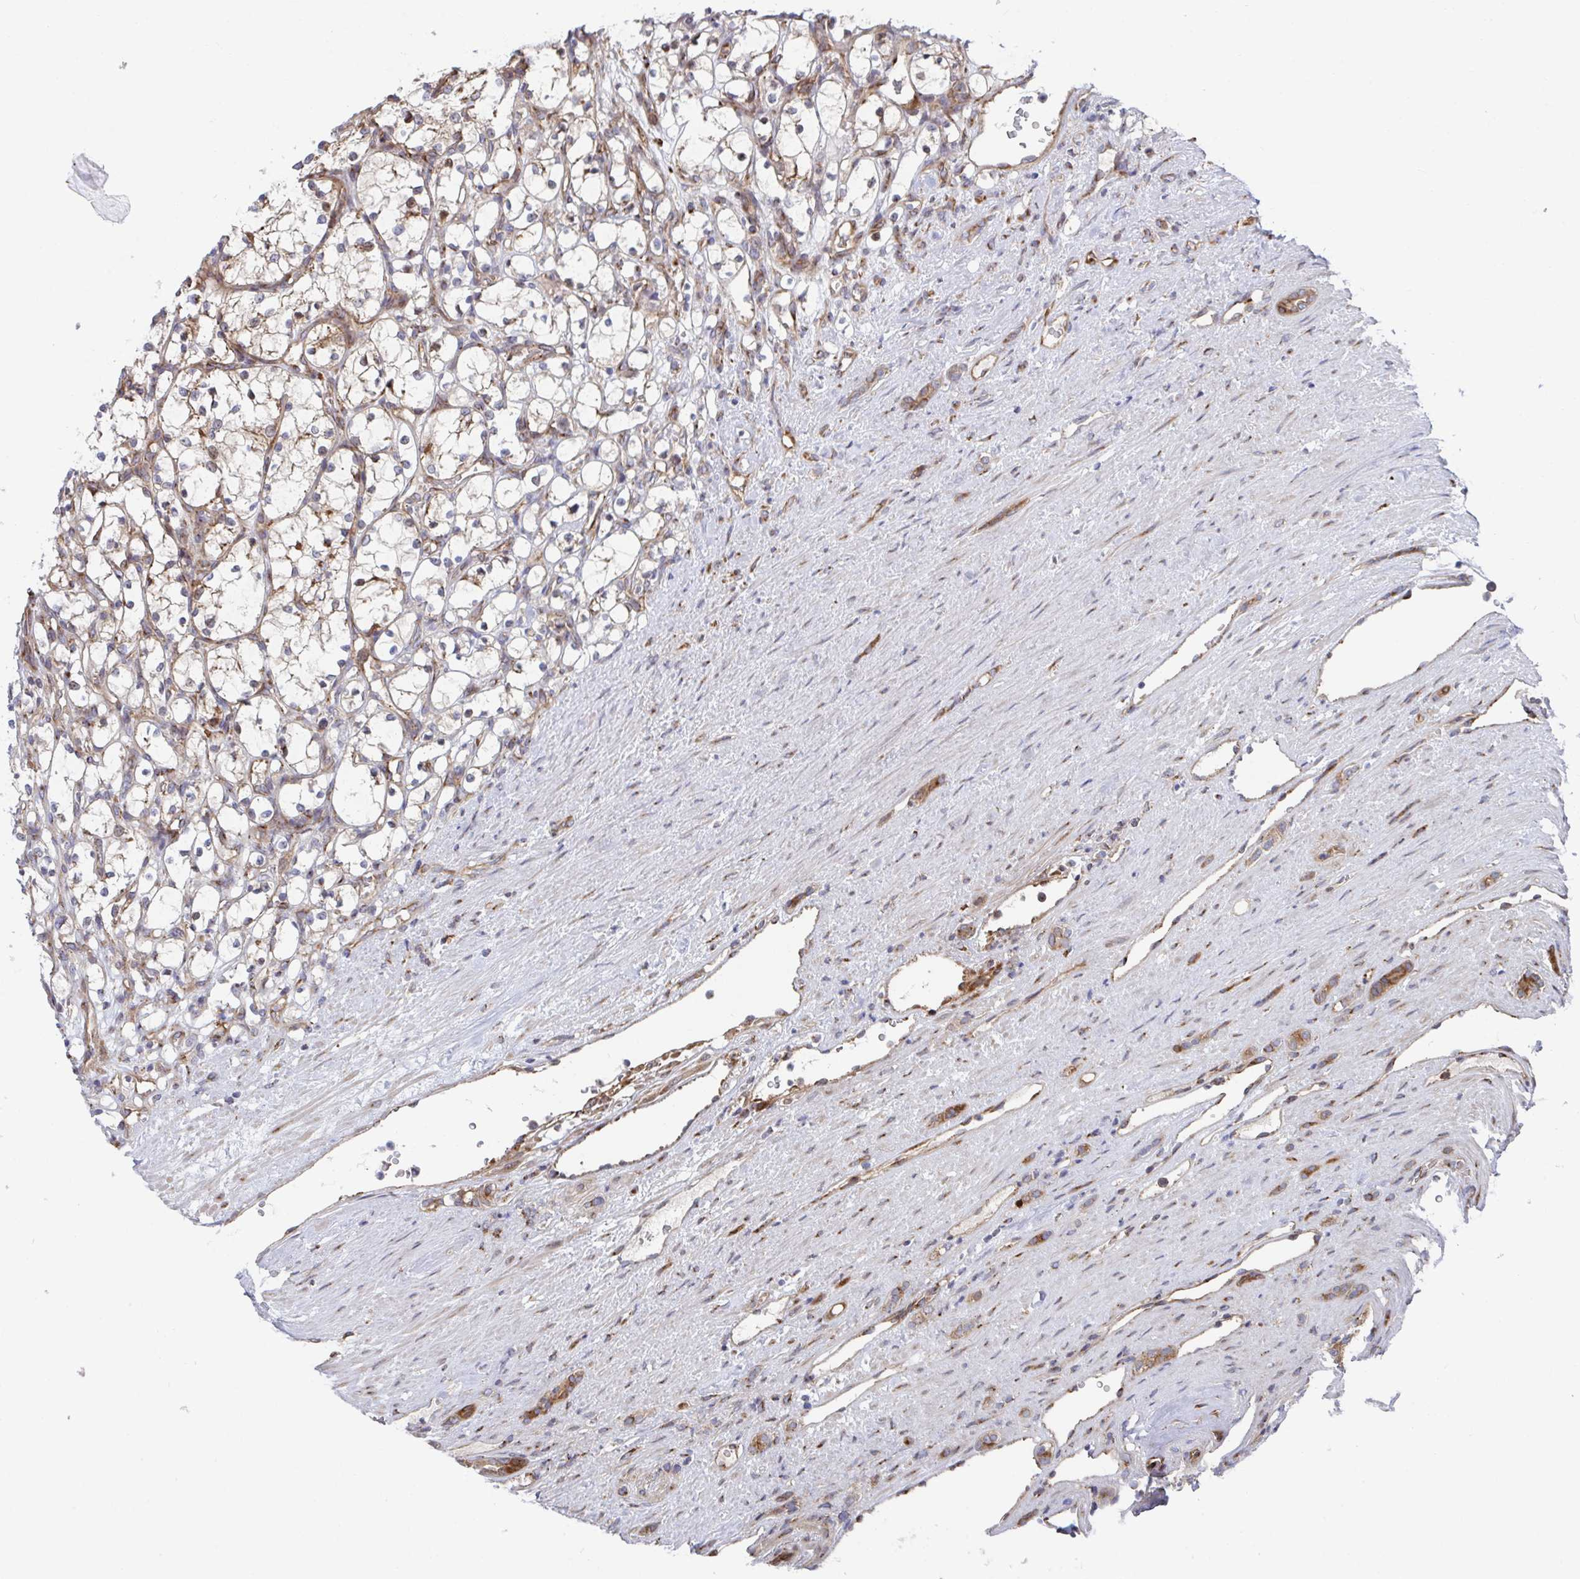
{"staining": {"intensity": "weak", "quantity": ">75%", "location": "cytoplasmic/membranous"}, "tissue": "renal cancer", "cell_type": "Tumor cells", "image_type": "cancer", "snomed": [{"axis": "morphology", "description": "Adenocarcinoma, NOS"}, {"axis": "topography", "description": "Kidney"}], "caption": "High-magnification brightfield microscopy of renal cancer (adenocarcinoma) stained with DAB (brown) and counterstained with hematoxylin (blue). tumor cells exhibit weak cytoplasmic/membranous staining is identified in approximately>75% of cells.", "gene": "FJX1", "patient": {"sex": "female", "age": 69}}